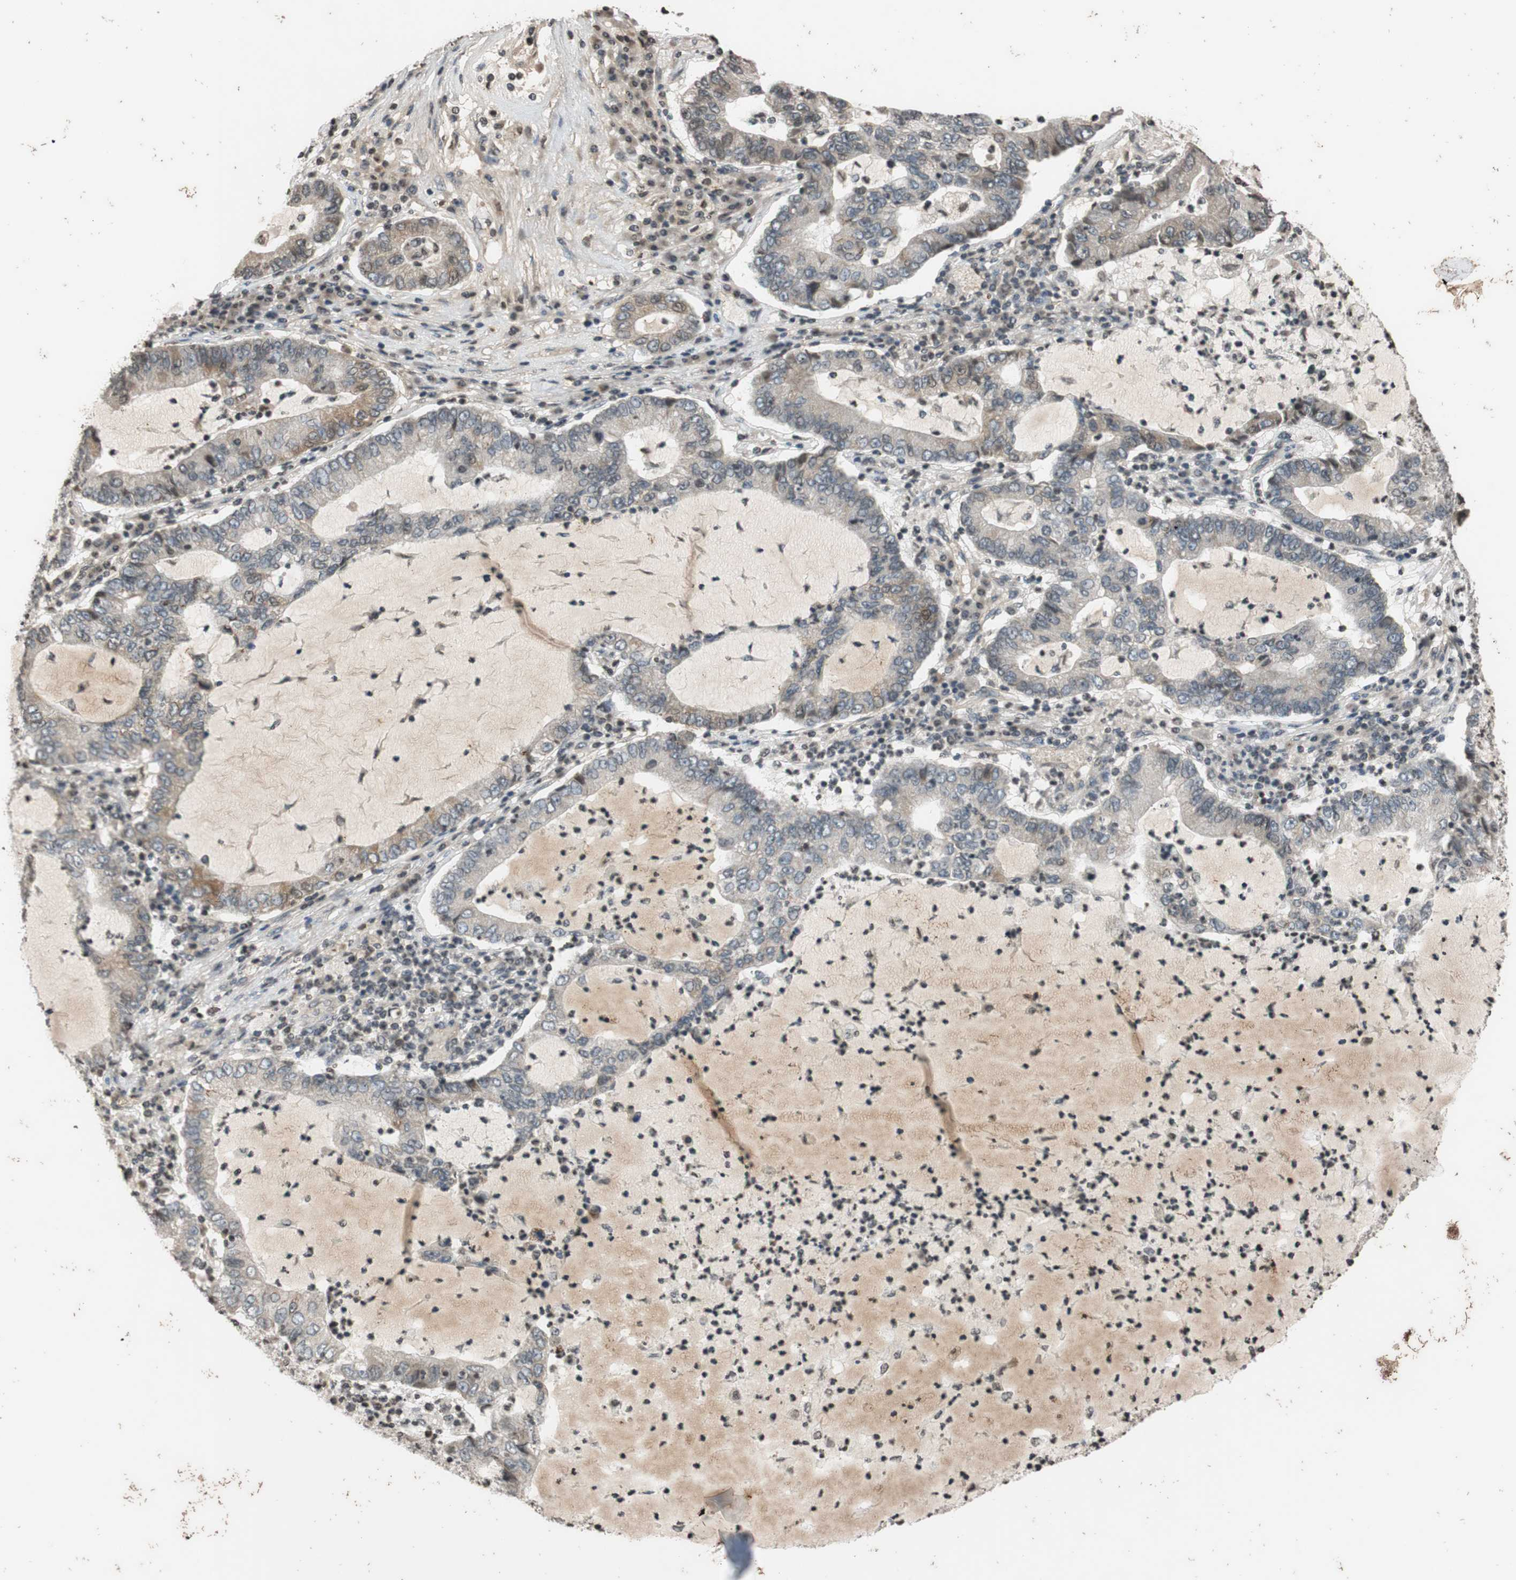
{"staining": {"intensity": "weak", "quantity": "25%-75%", "location": "cytoplasmic/membranous"}, "tissue": "lung cancer", "cell_type": "Tumor cells", "image_type": "cancer", "snomed": [{"axis": "morphology", "description": "Adenocarcinoma, NOS"}, {"axis": "topography", "description": "Lung"}], "caption": "Immunohistochemistry (IHC) micrograph of lung cancer (adenocarcinoma) stained for a protein (brown), which exhibits low levels of weak cytoplasmic/membranous expression in about 25%-75% of tumor cells.", "gene": "MCM6", "patient": {"sex": "female", "age": 51}}